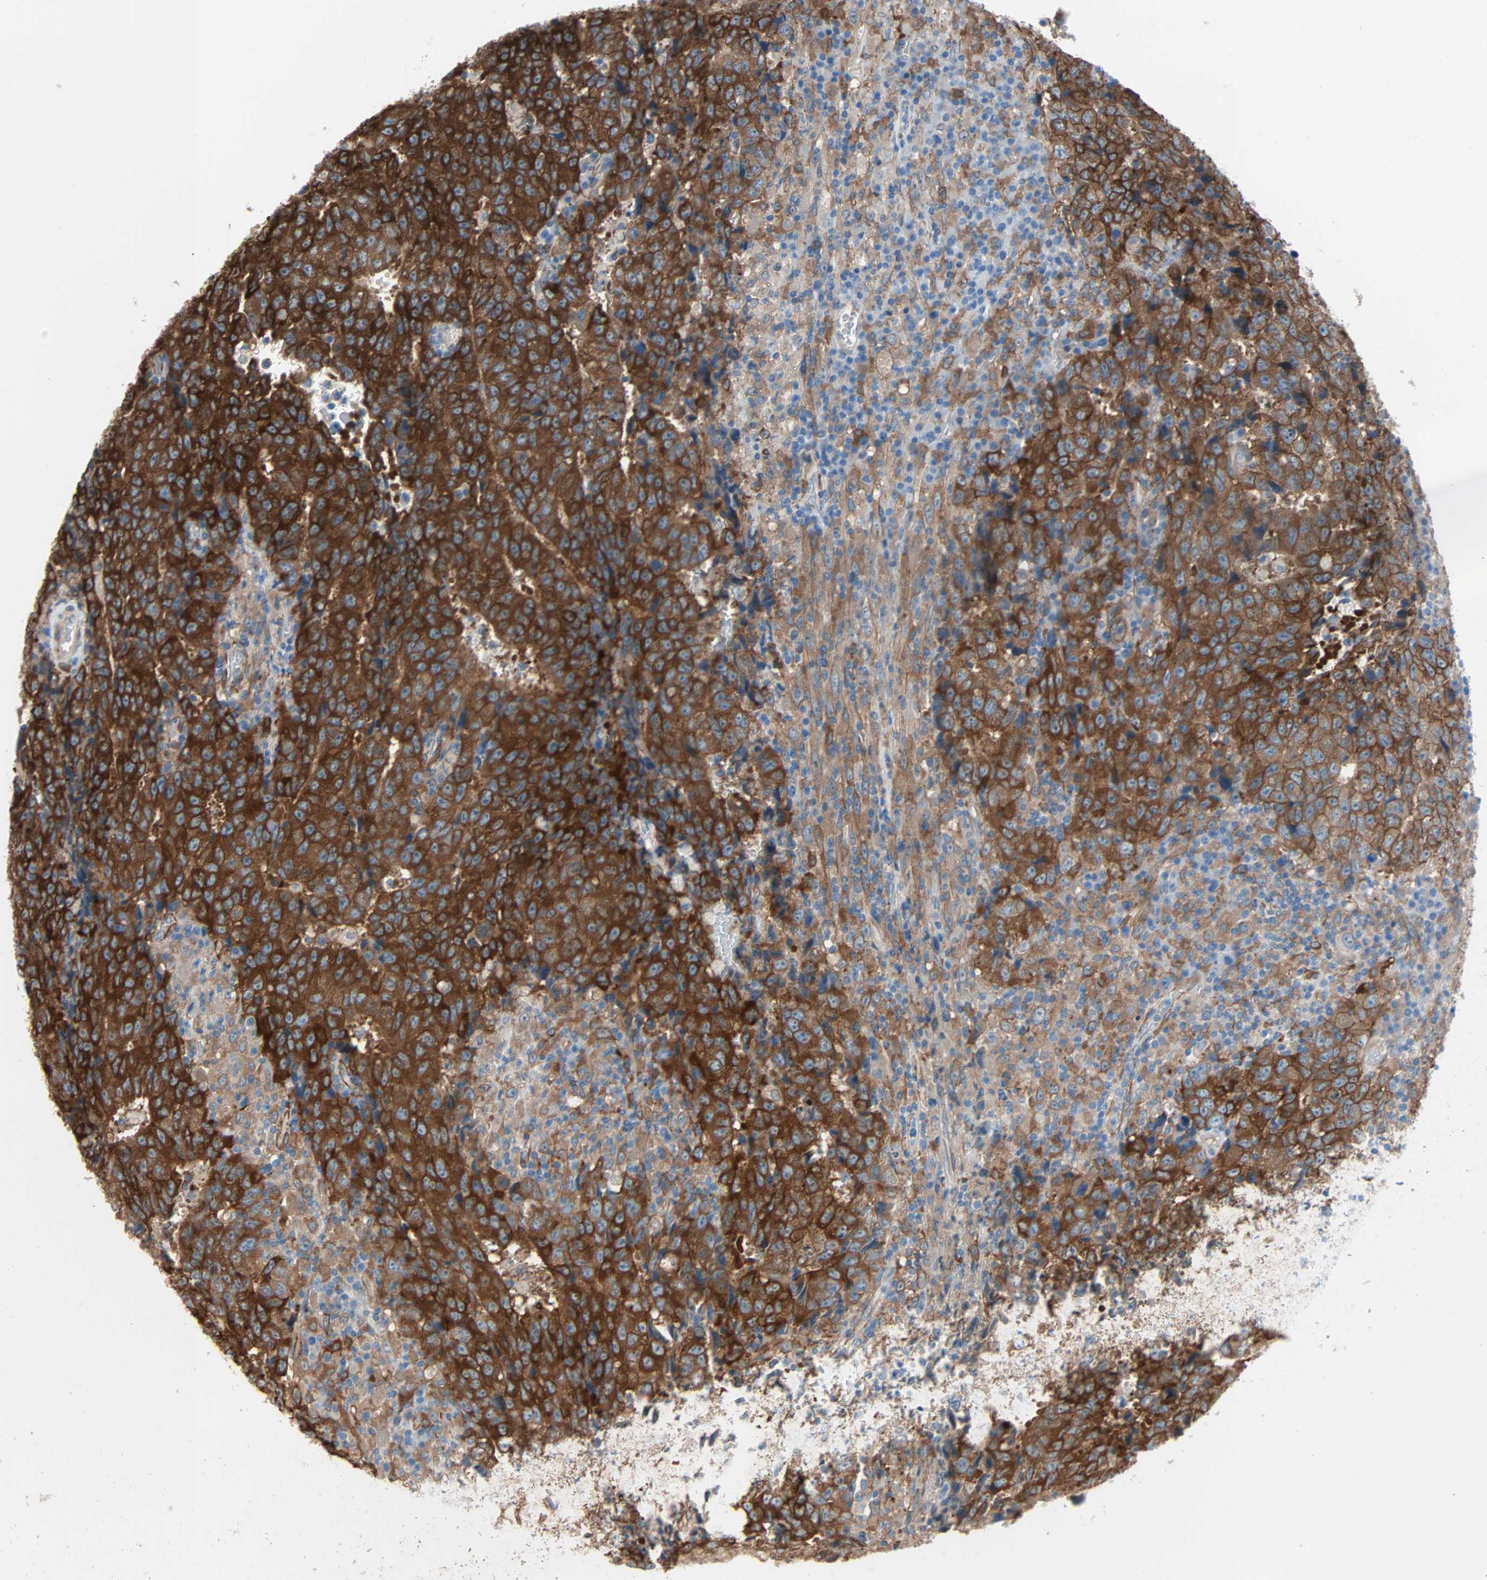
{"staining": {"intensity": "strong", "quantity": ">75%", "location": "cytoplasmic/membranous"}, "tissue": "testis cancer", "cell_type": "Tumor cells", "image_type": "cancer", "snomed": [{"axis": "morphology", "description": "Necrosis, NOS"}, {"axis": "morphology", "description": "Carcinoma, Embryonal, NOS"}, {"axis": "topography", "description": "Testis"}], "caption": "Tumor cells display high levels of strong cytoplasmic/membranous staining in approximately >75% of cells in testis cancer.", "gene": "EPB41L2", "patient": {"sex": "male", "age": 19}}